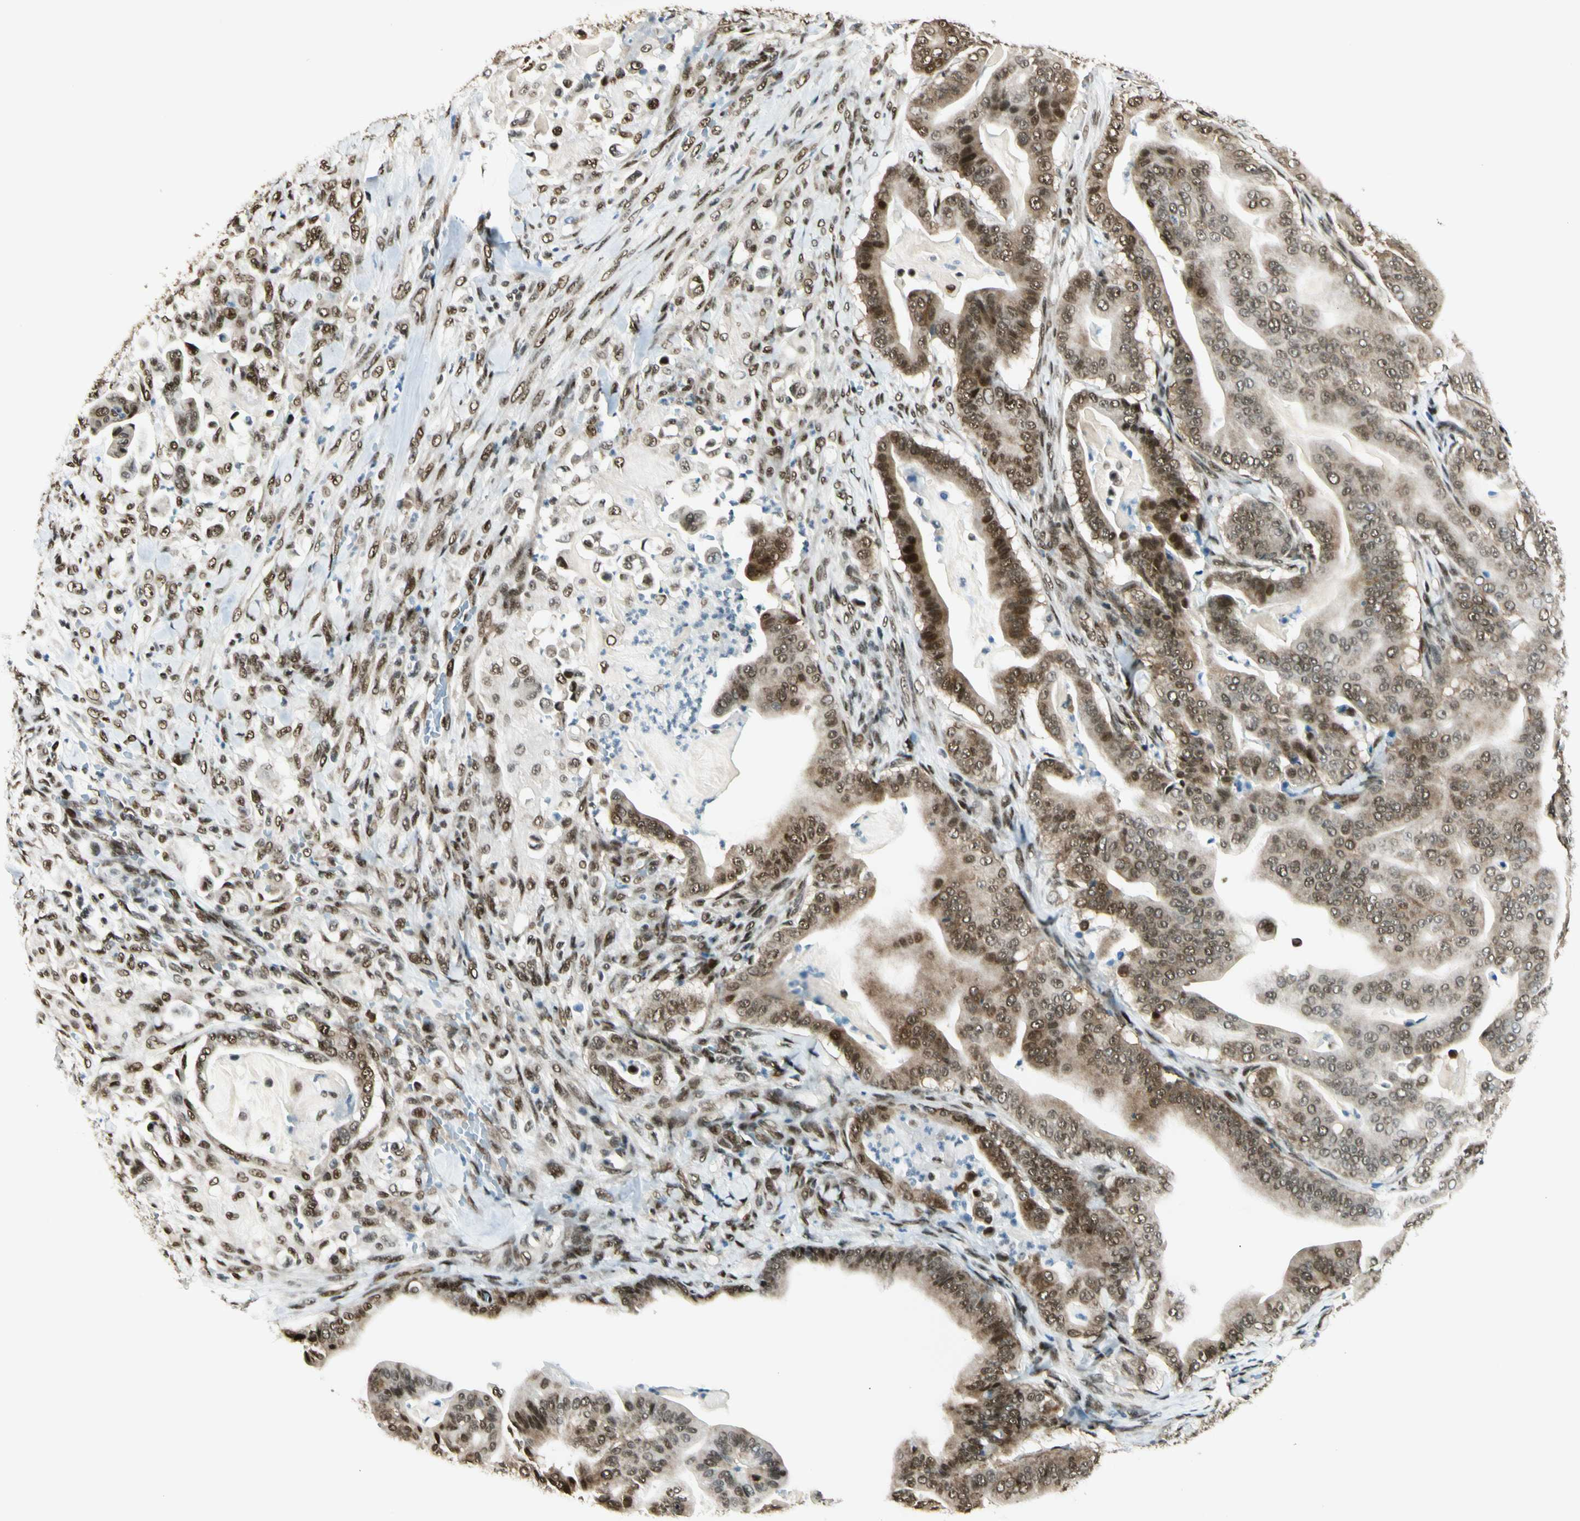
{"staining": {"intensity": "moderate", "quantity": ">75%", "location": "cytoplasmic/membranous,nuclear"}, "tissue": "pancreatic cancer", "cell_type": "Tumor cells", "image_type": "cancer", "snomed": [{"axis": "morphology", "description": "Adenocarcinoma, NOS"}, {"axis": "topography", "description": "Pancreas"}], "caption": "Immunohistochemistry (IHC) micrograph of neoplastic tissue: human pancreatic cancer (adenocarcinoma) stained using IHC demonstrates medium levels of moderate protein expression localized specifically in the cytoplasmic/membranous and nuclear of tumor cells, appearing as a cytoplasmic/membranous and nuclear brown color.", "gene": "FUS", "patient": {"sex": "male", "age": 63}}